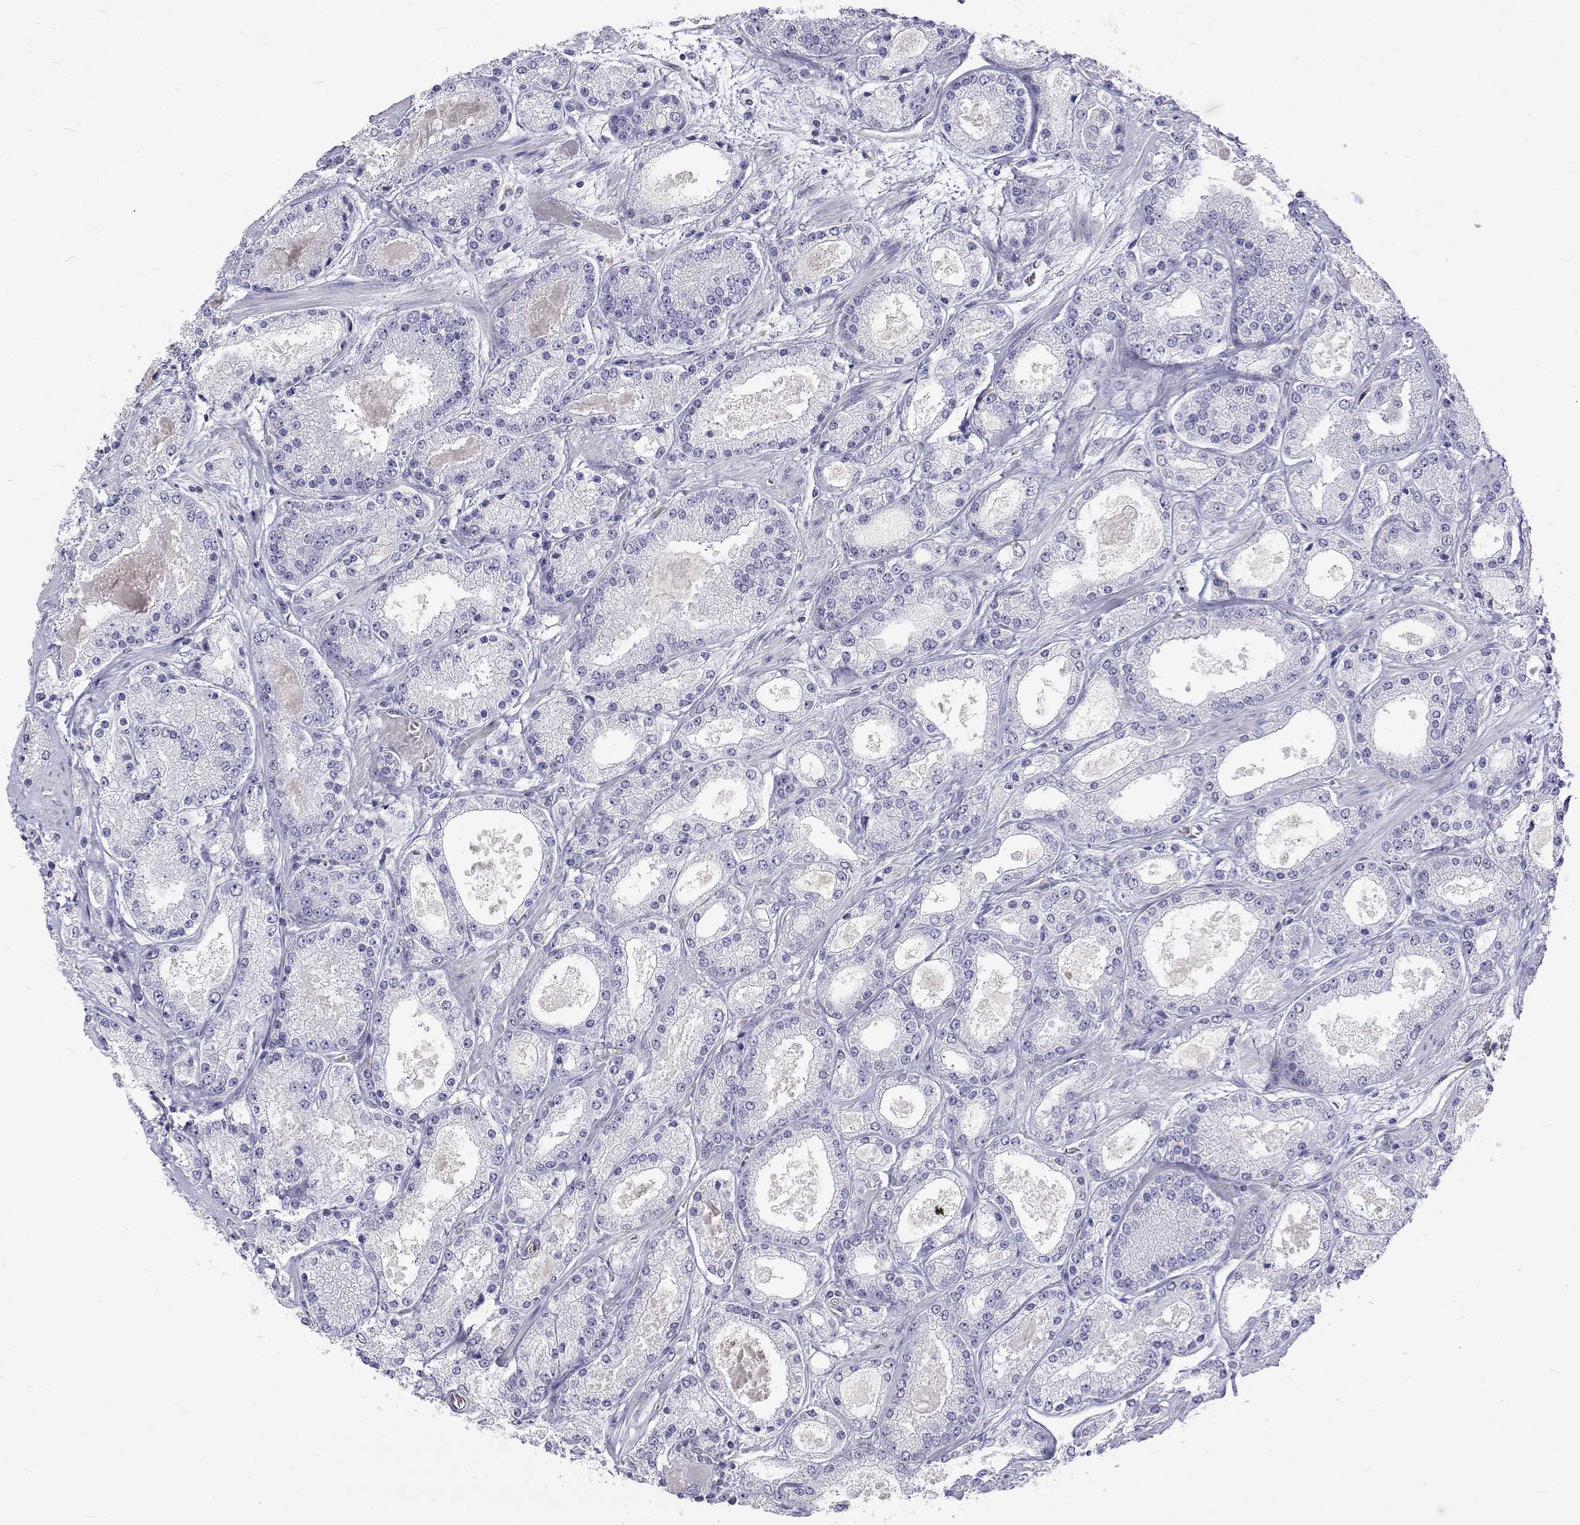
{"staining": {"intensity": "negative", "quantity": "none", "location": "none"}, "tissue": "prostate cancer", "cell_type": "Tumor cells", "image_type": "cancer", "snomed": [{"axis": "morphology", "description": "Adenocarcinoma, High grade"}, {"axis": "topography", "description": "Prostate"}], "caption": "DAB immunohistochemical staining of human high-grade adenocarcinoma (prostate) demonstrates no significant staining in tumor cells.", "gene": "OPRPN", "patient": {"sex": "male", "age": 67}}